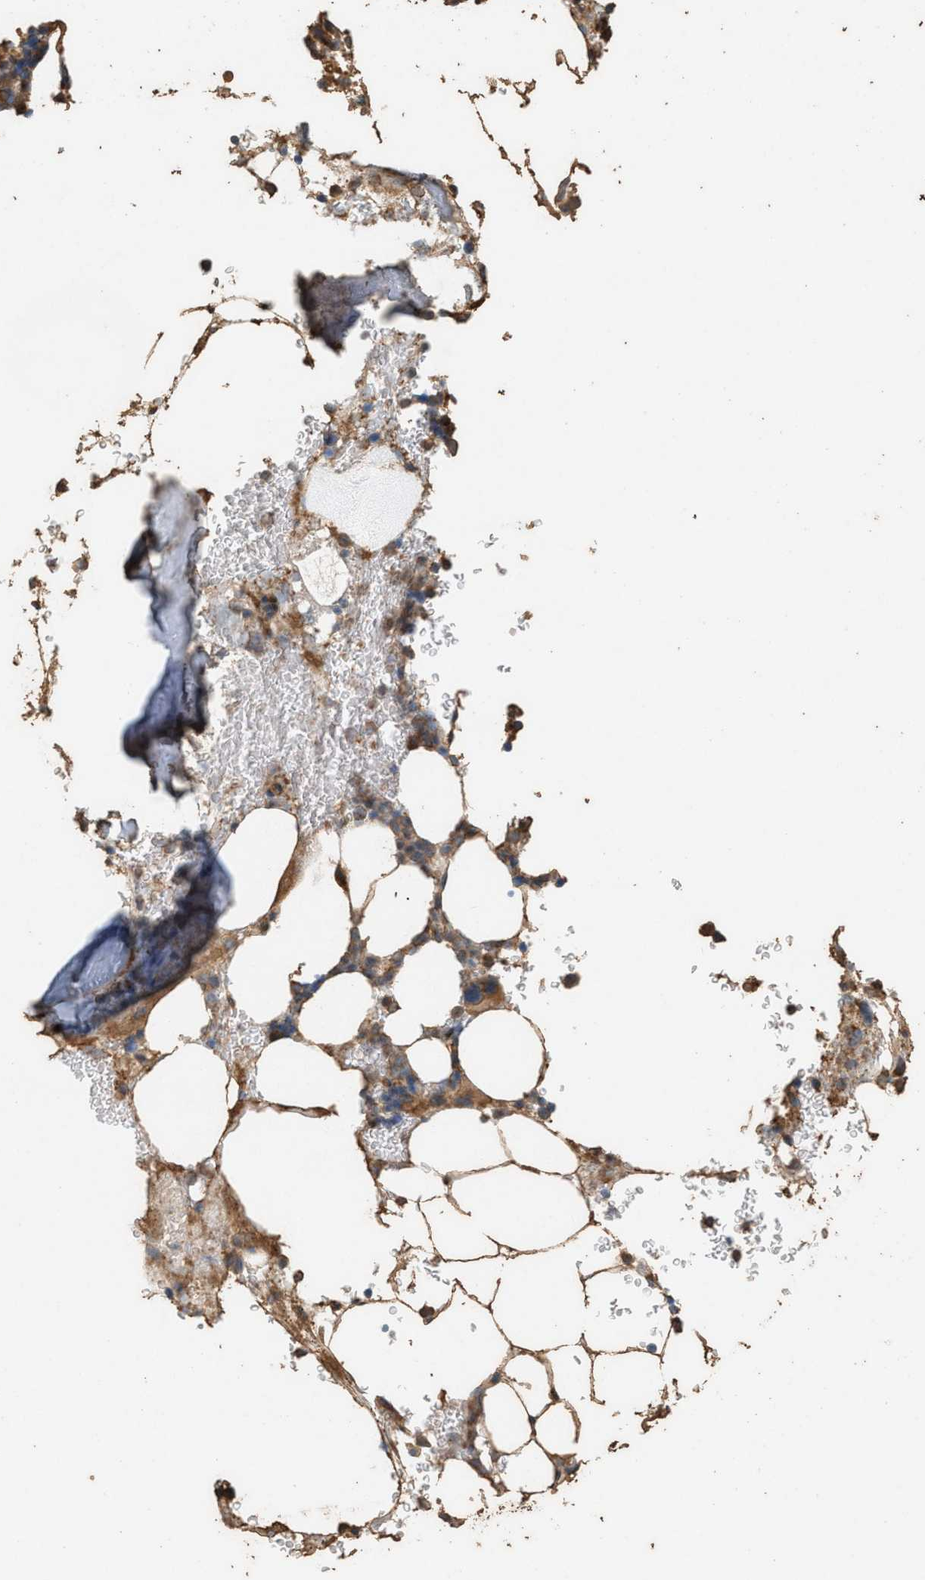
{"staining": {"intensity": "moderate", "quantity": ">75%", "location": "cytoplasmic/membranous"}, "tissue": "bone marrow", "cell_type": "Hematopoietic cells", "image_type": "normal", "snomed": [{"axis": "morphology", "description": "Normal tissue, NOS"}, {"axis": "topography", "description": "Bone marrow"}], "caption": "Immunohistochemistry (IHC) histopathology image of unremarkable human bone marrow stained for a protein (brown), which demonstrates medium levels of moderate cytoplasmic/membranous staining in about >75% of hematopoietic cells.", "gene": "DCAF7", "patient": {"sex": "female", "age": 81}}